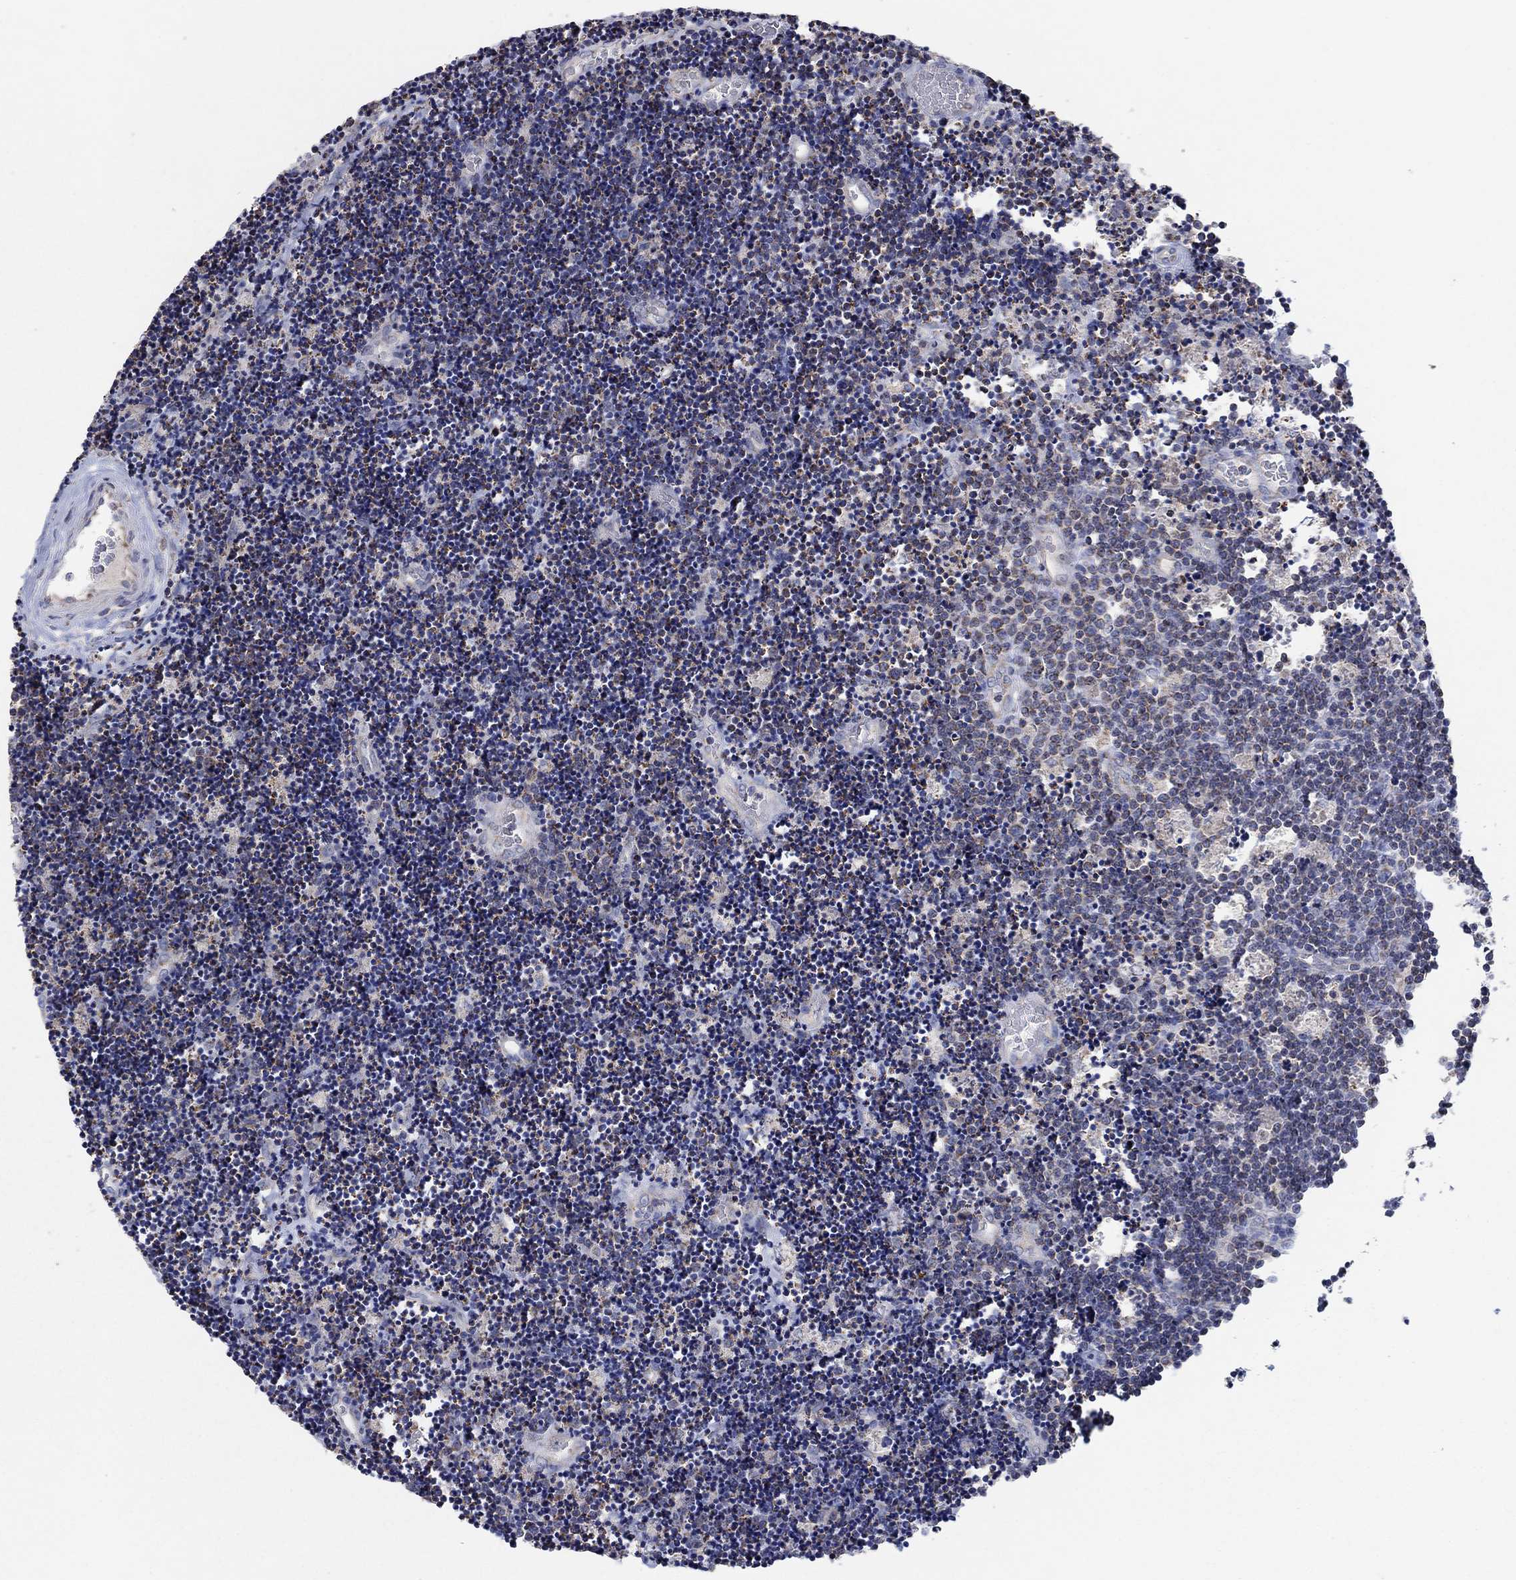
{"staining": {"intensity": "negative", "quantity": "none", "location": "none"}, "tissue": "lymphoma", "cell_type": "Tumor cells", "image_type": "cancer", "snomed": [{"axis": "morphology", "description": "Malignant lymphoma, non-Hodgkin's type, Low grade"}, {"axis": "topography", "description": "Brain"}], "caption": "Tumor cells are negative for protein expression in human malignant lymphoma, non-Hodgkin's type (low-grade). Brightfield microscopy of immunohistochemistry (IHC) stained with DAB (brown) and hematoxylin (blue), captured at high magnification.", "gene": "C9orf85", "patient": {"sex": "female", "age": 66}}